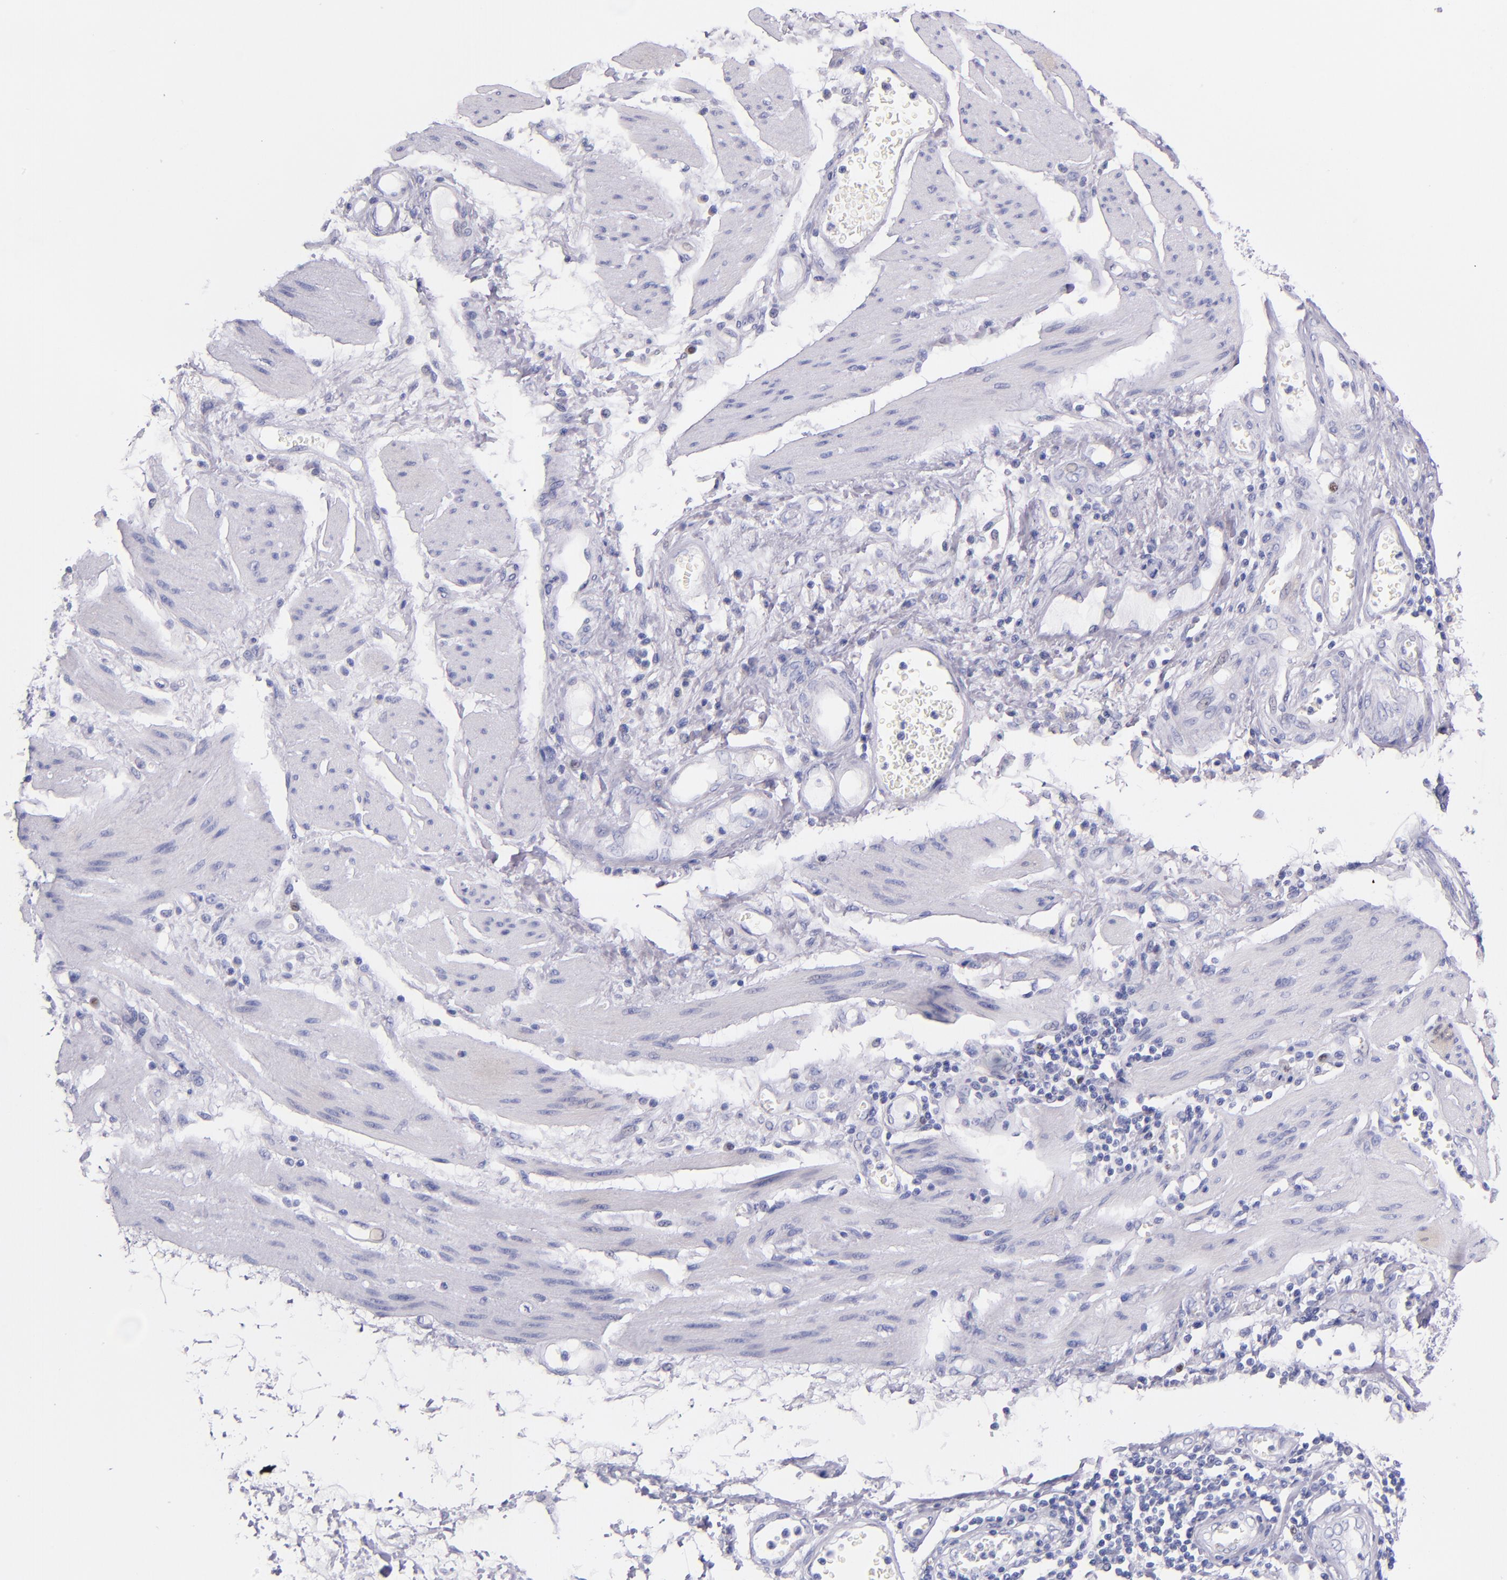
{"staining": {"intensity": "negative", "quantity": "none", "location": "none"}, "tissue": "stomach cancer", "cell_type": "Tumor cells", "image_type": "cancer", "snomed": [{"axis": "morphology", "description": "Adenocarcinoma, NOS"}, {"axis": "topography", "description": "Pancreas"}, {"axis": "topography", "description": "Stomach, upper"}], "caption": "This is an IHC histopathology image of stomach adenocarcinoma. There is no staining in tumor cells.", "gene": "IRF4", "patient": {"sex": "male", "age": 77}}